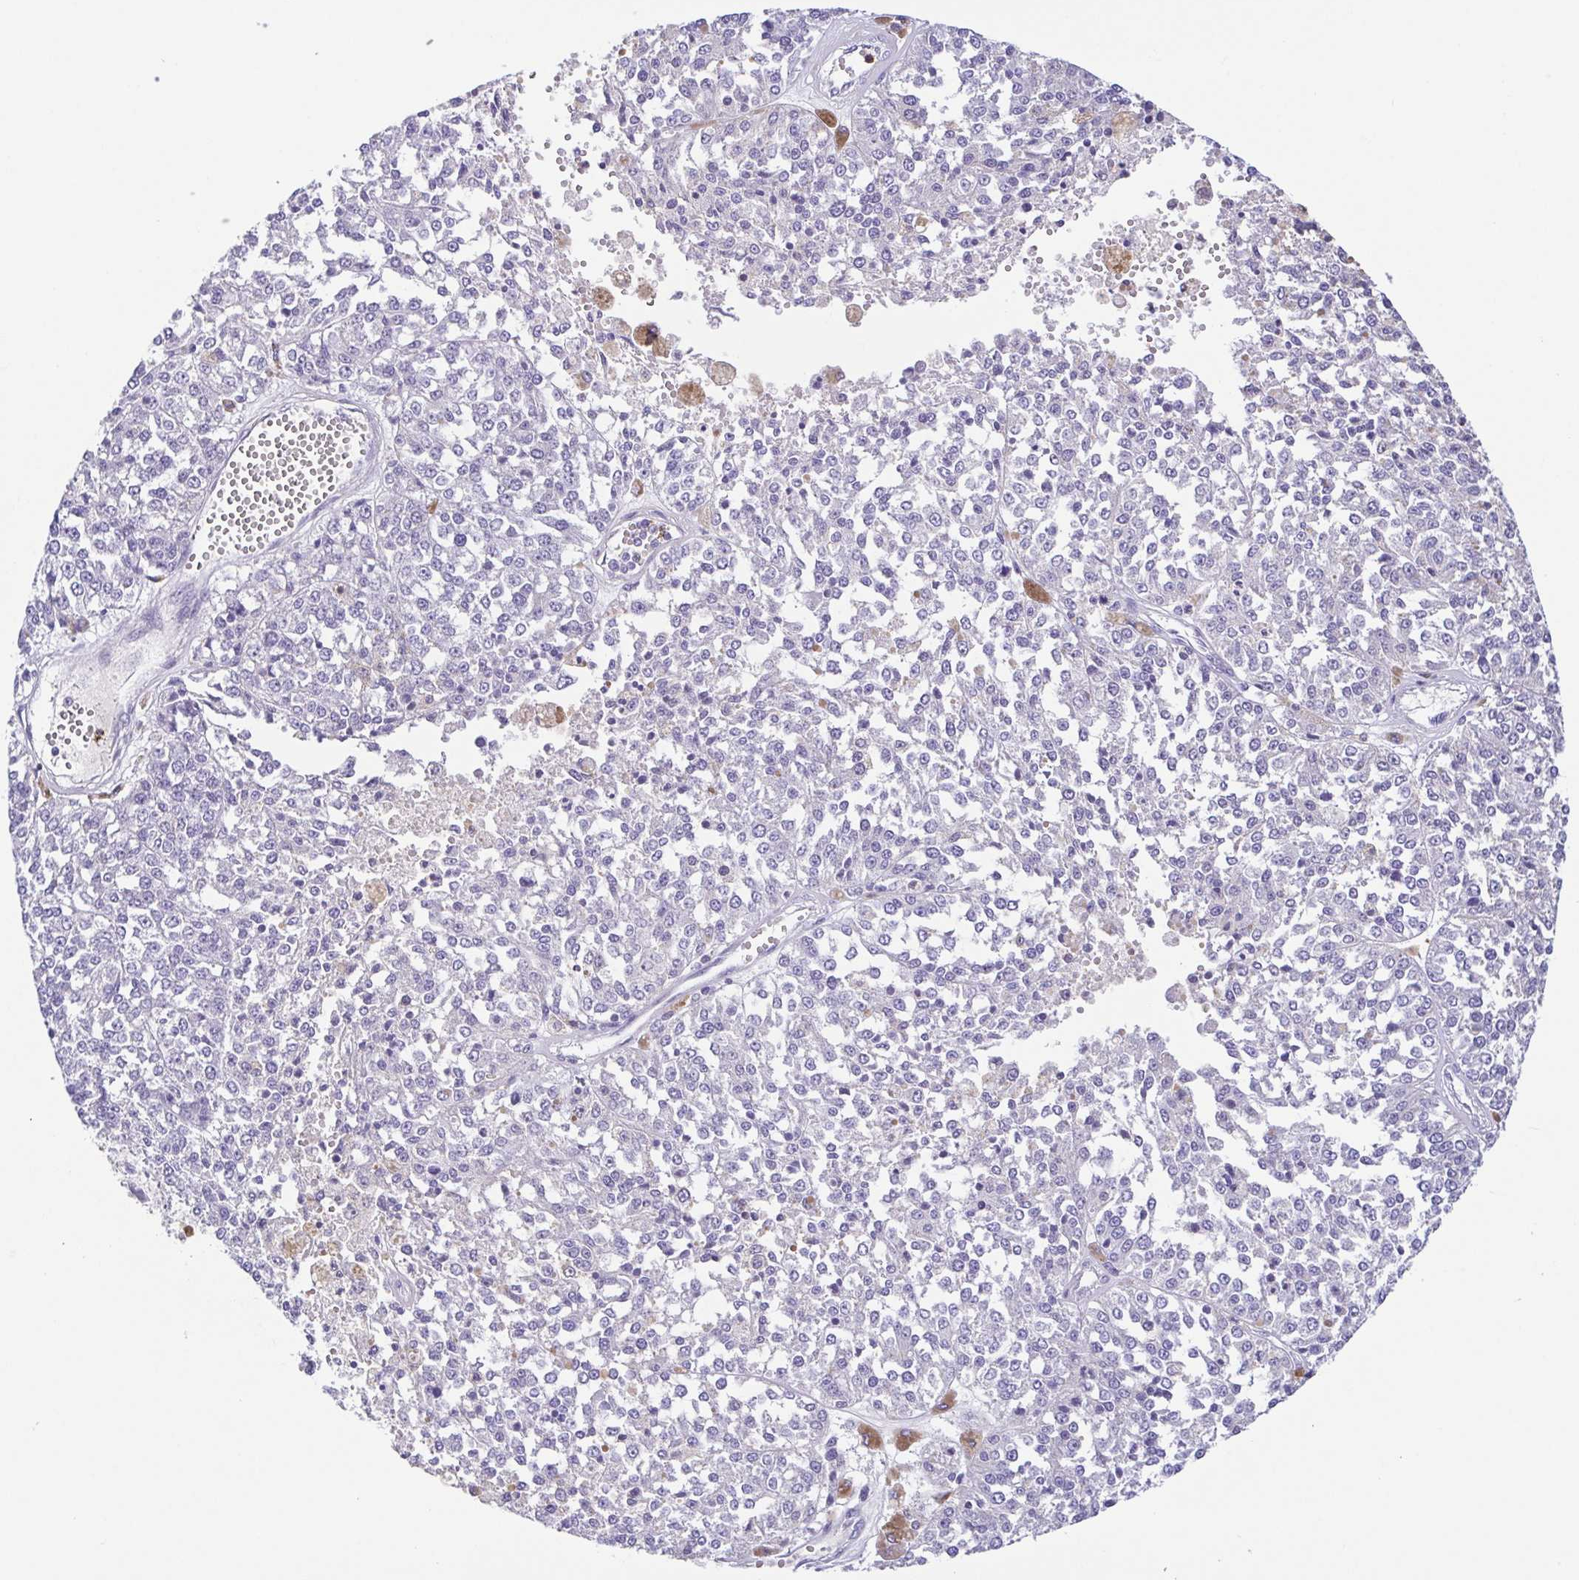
{"staining": {"intensity": "negative", "quantity": "none", "location": "none"}, "tissue": "melanoma", "cell_type": "Tumor cells", "image_type": "cancer", "snomed": [{"axis": "morphology", "description": "Malignant melanoma, Metastatic site"}, {"axis": "topography", "description": "Lymph node"}], "caption": "DAB immunohistochemical staining of human malignant melanoma (metastatic site) exhibits no significant staining in tumor cells.", "gene": "ARPP21", "patient": {"sex": "female", "age": 64}}